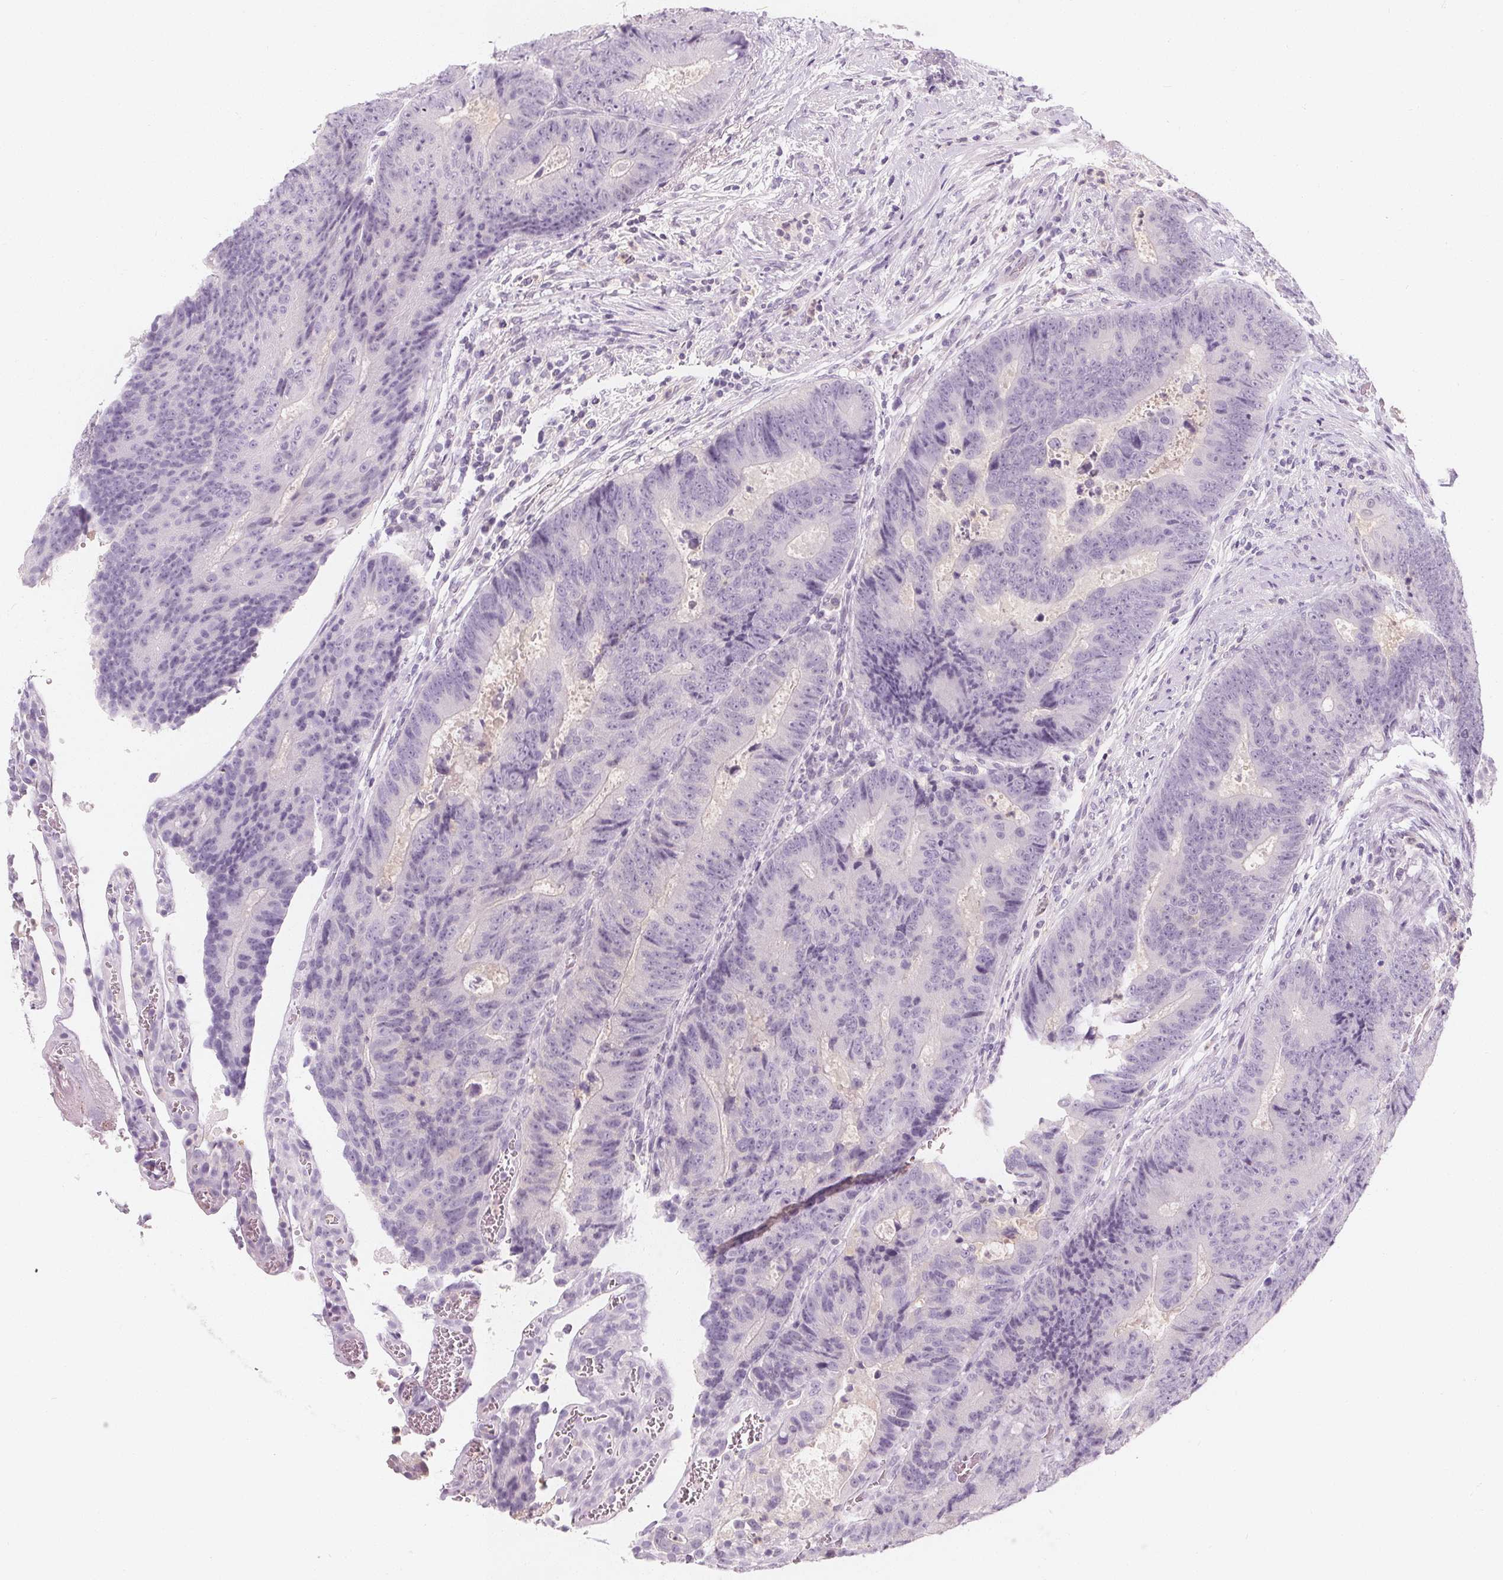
{"staining": {"intensity": "negative", "quantity": "none", "location": "none"}, "tissue": "colorectal cancer", "cell_type": "Tumor cells", "image_type": "cancer", "snomed": [{"axis": "morphology", "description": "Adenocarcinoma, NOS"}, {"axis": "topography", "description": "Colon"}], "caption": "Immunohistochemical staining of human colorectal cancer (adenocarcinoma) demonstrates no significant staining in tumor cells.", "gene": "UGP2", "patient": {"sex": "female", "age": 48}}